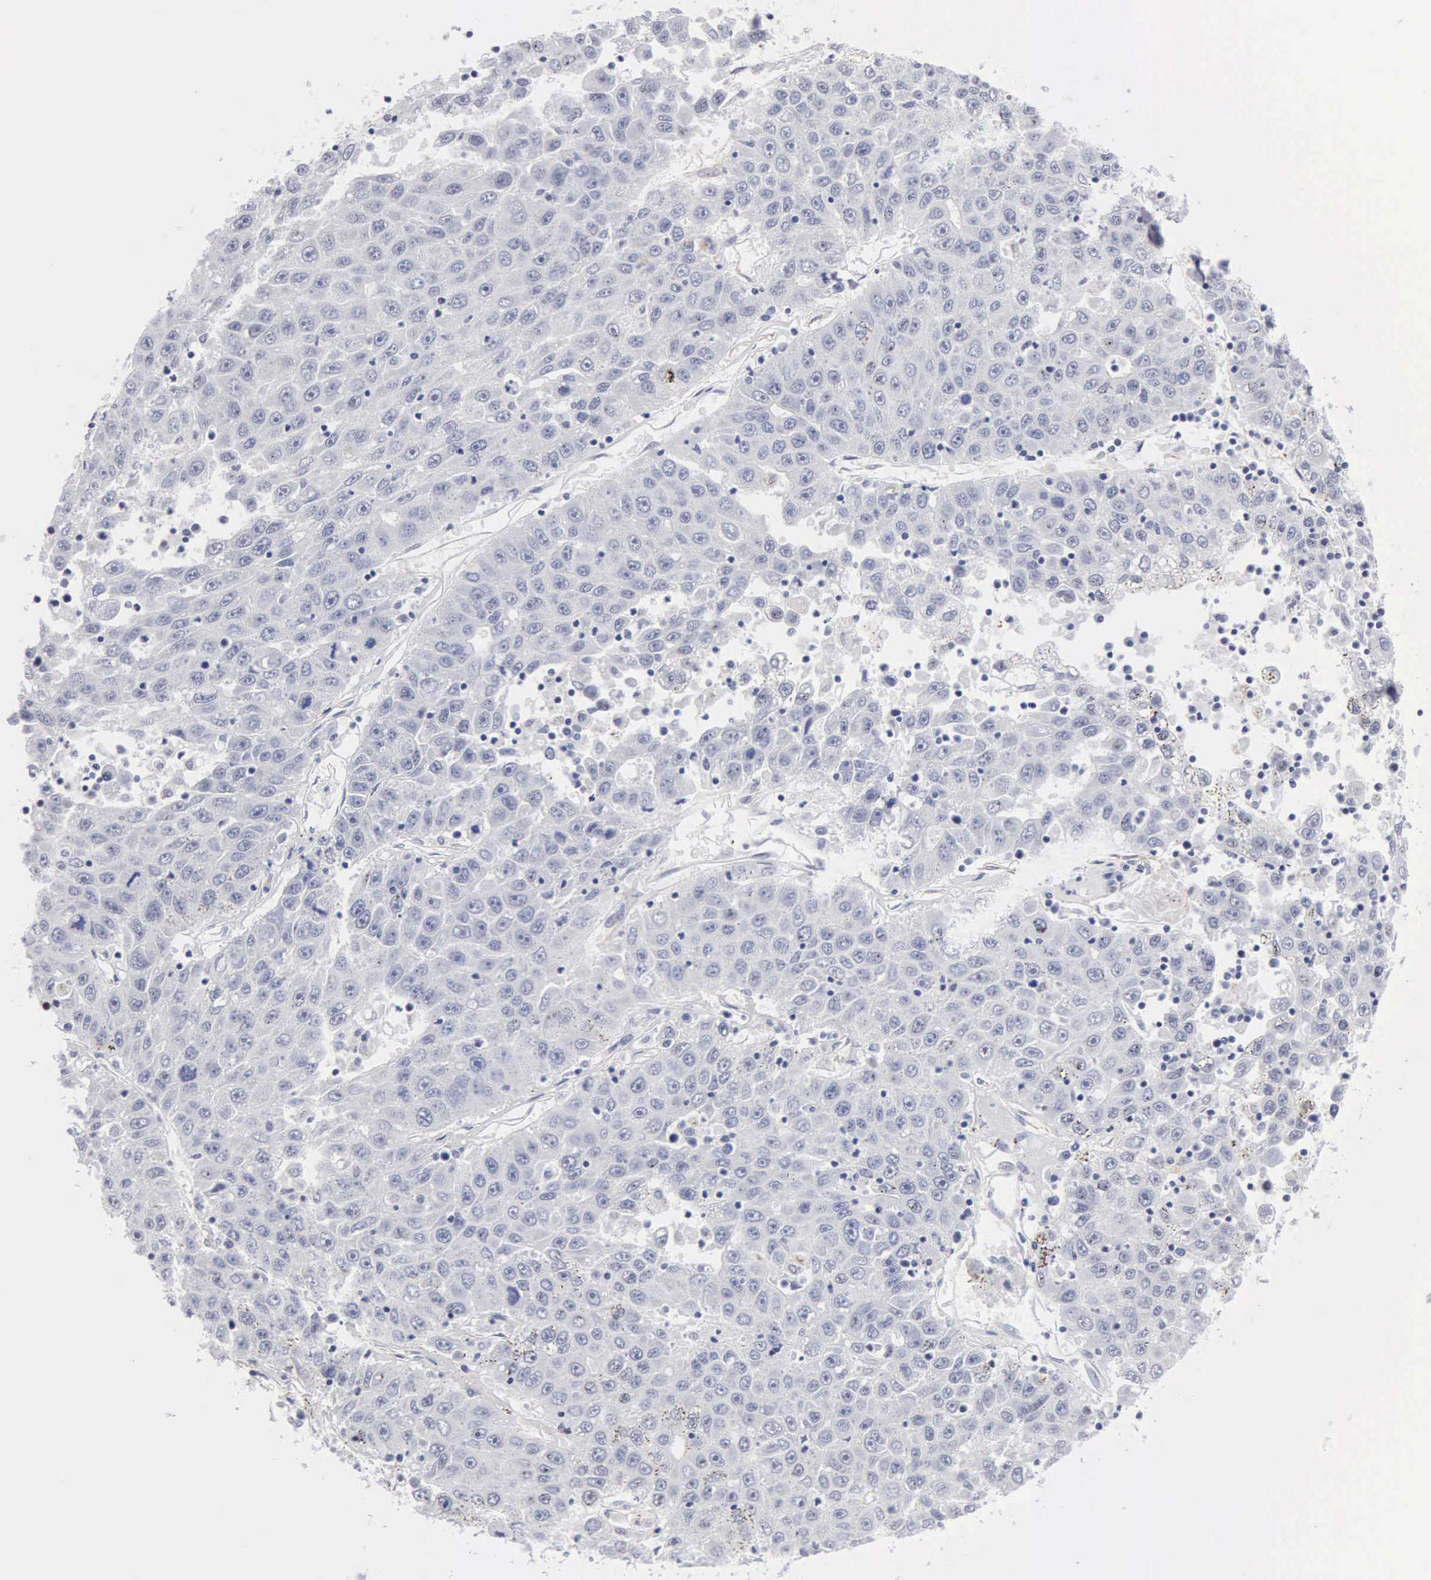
{"staining": {"intensity": "negative", "quantity": "none", "location": "none"}, "tissue": "liver cancer", "cell_type": "Tumor cells", "image_type": "cancer", "snomed": [{"axis": "morphology", "description": "Carcinoma, Hepatocellular, NOS"}, {"axis": "topography", "description": "Liver"}], "caption": "DAB immunohistochemical staining of human liver cancer displays no significant staining in tumor cells. (DAB (3,3'-diaminobenzidine) IHC with hematoxylin counter stain).", "gene": "CCNG1", "patient": {"sex": "male", "age": 49}}